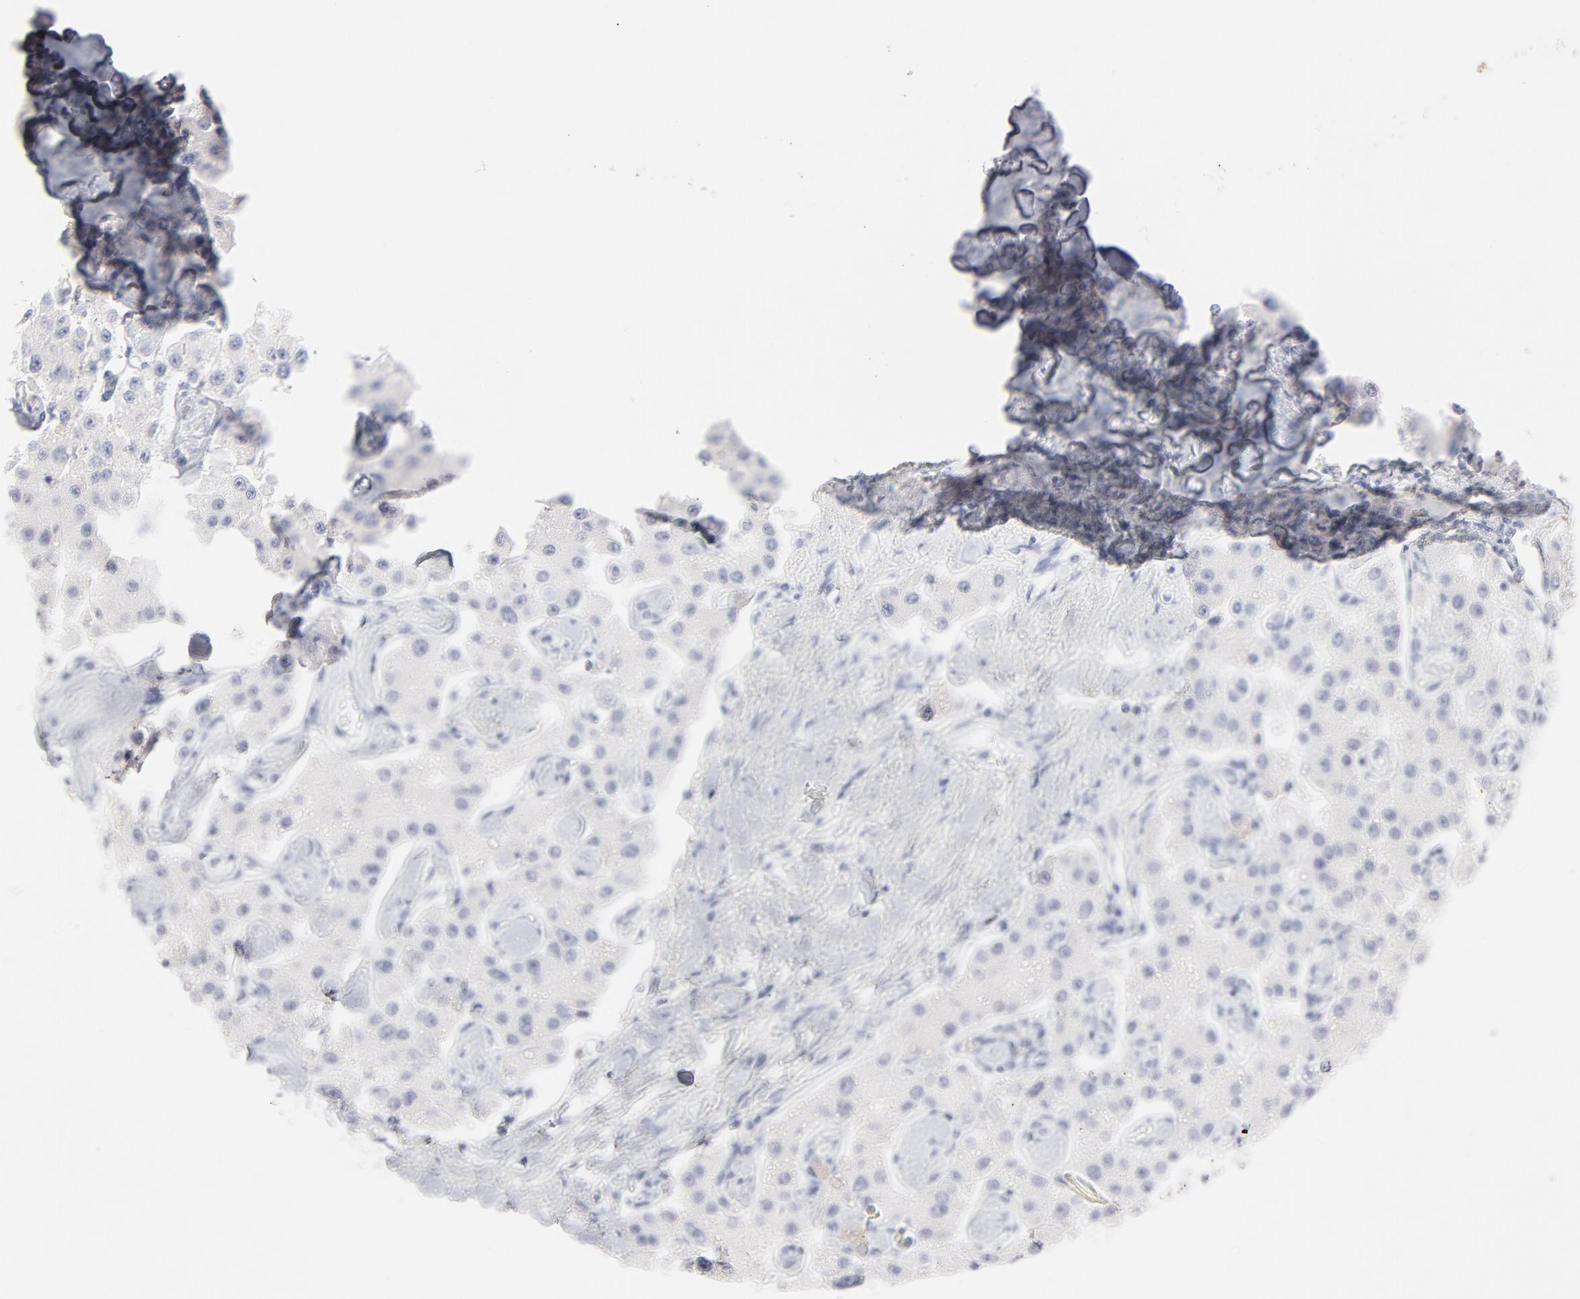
{"staining": {"intensity": "negative", "quantity": "none", "location": "none"}, "tissue": "carcinoid", "cell_type": "Tumor cells", "image_type": "cancer", "snomed": [{"axis": "morphology", "description": "Carcinoid, malignant, NOS"}, {"axis": "topography", "description": "Pancreas"}], "caption": "IHC micrograph of carcinoid stained for a protein (brown), which demonstrates no staining in tumor cells.", "gene": "MCM7", "patient": {"sex": "male", "age": 41}}